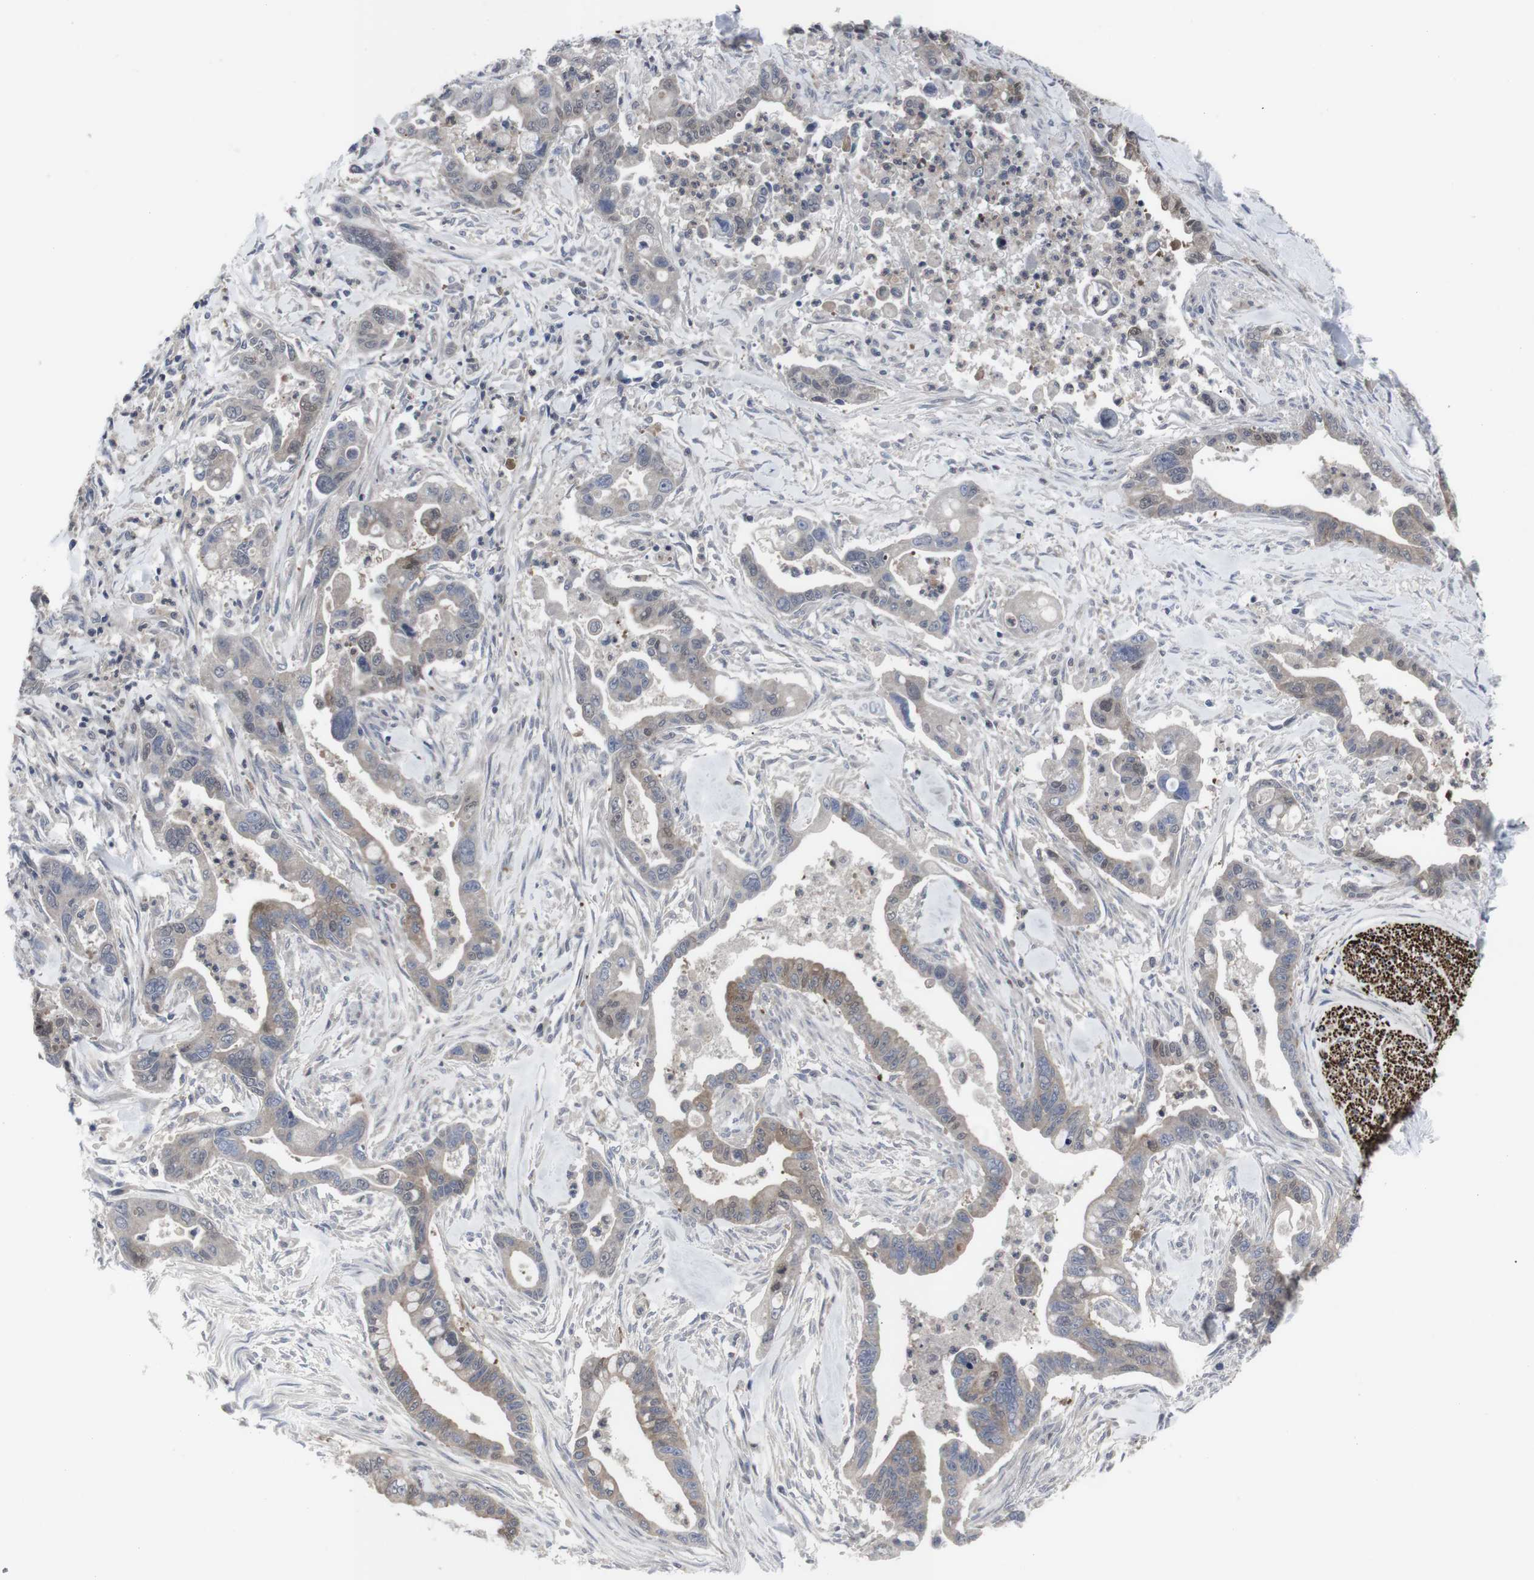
{"staining": {"intensity": "moderate", "quantity": "25%-75%", "location": "cytoplasmic/membranous"}, "tissue": "pancreatic cancer", "cell_type": "Tumor cells", "image_type": "cancer", "snomed": [{"axis": "morphology", "description": "Adenocarcinoma, NOS"}, {"axis": "topography", "description": "Pancreas"}], "caption": "Adenocarcinoma (pancreatic) stained for a protein exhibits moderate cytoplasmic/membranous positivity in tumor cells. (brown staining indicates protein expression, while blue staining denotes nuclei).", "gene": "HPRT1", "patient": {"sex": "male", "age": 70}}